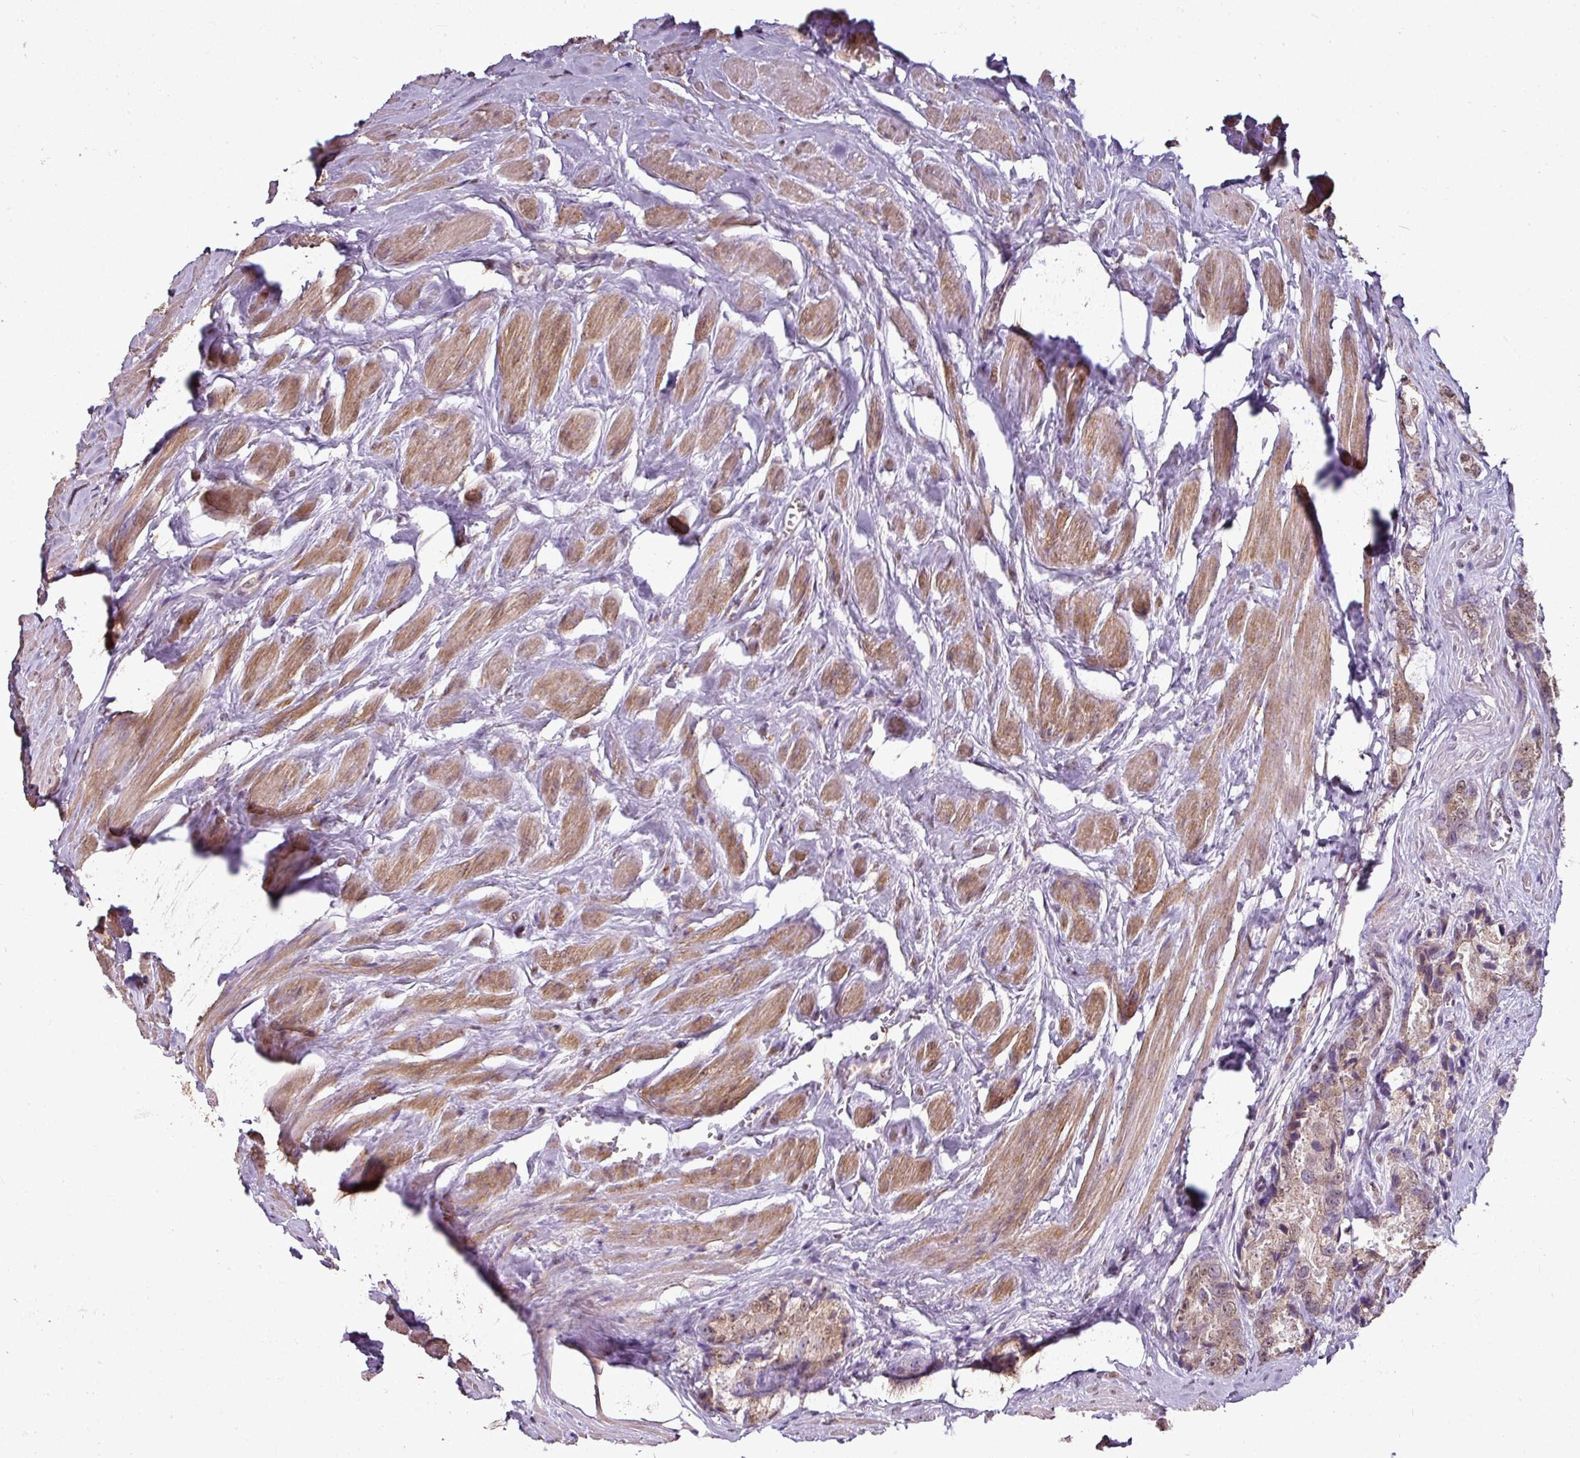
{"staining": {"intensity": "moderate", "quantity": ">75%", "location": "cytoplasmic/membranous,nuclear"}, "tissue": "prostate cancer", "cell_type": "Tumor cells", "image_type": "cancer", "snomed": [{"axis": "morphology", "description": "Adenocarcinoma, Low grade"}, {"axis": "topography", "description": "Prostate"}], "caption": "Human prostate adenocarcinoma (low-grade) stained with a brown dye demonstrates moderate cytoplasmic/membranous and nuclear positive positivity in approximately >75% of tumor cells.", "gene": "JPH2", "patient": {"sex": "male", "age": 68}}